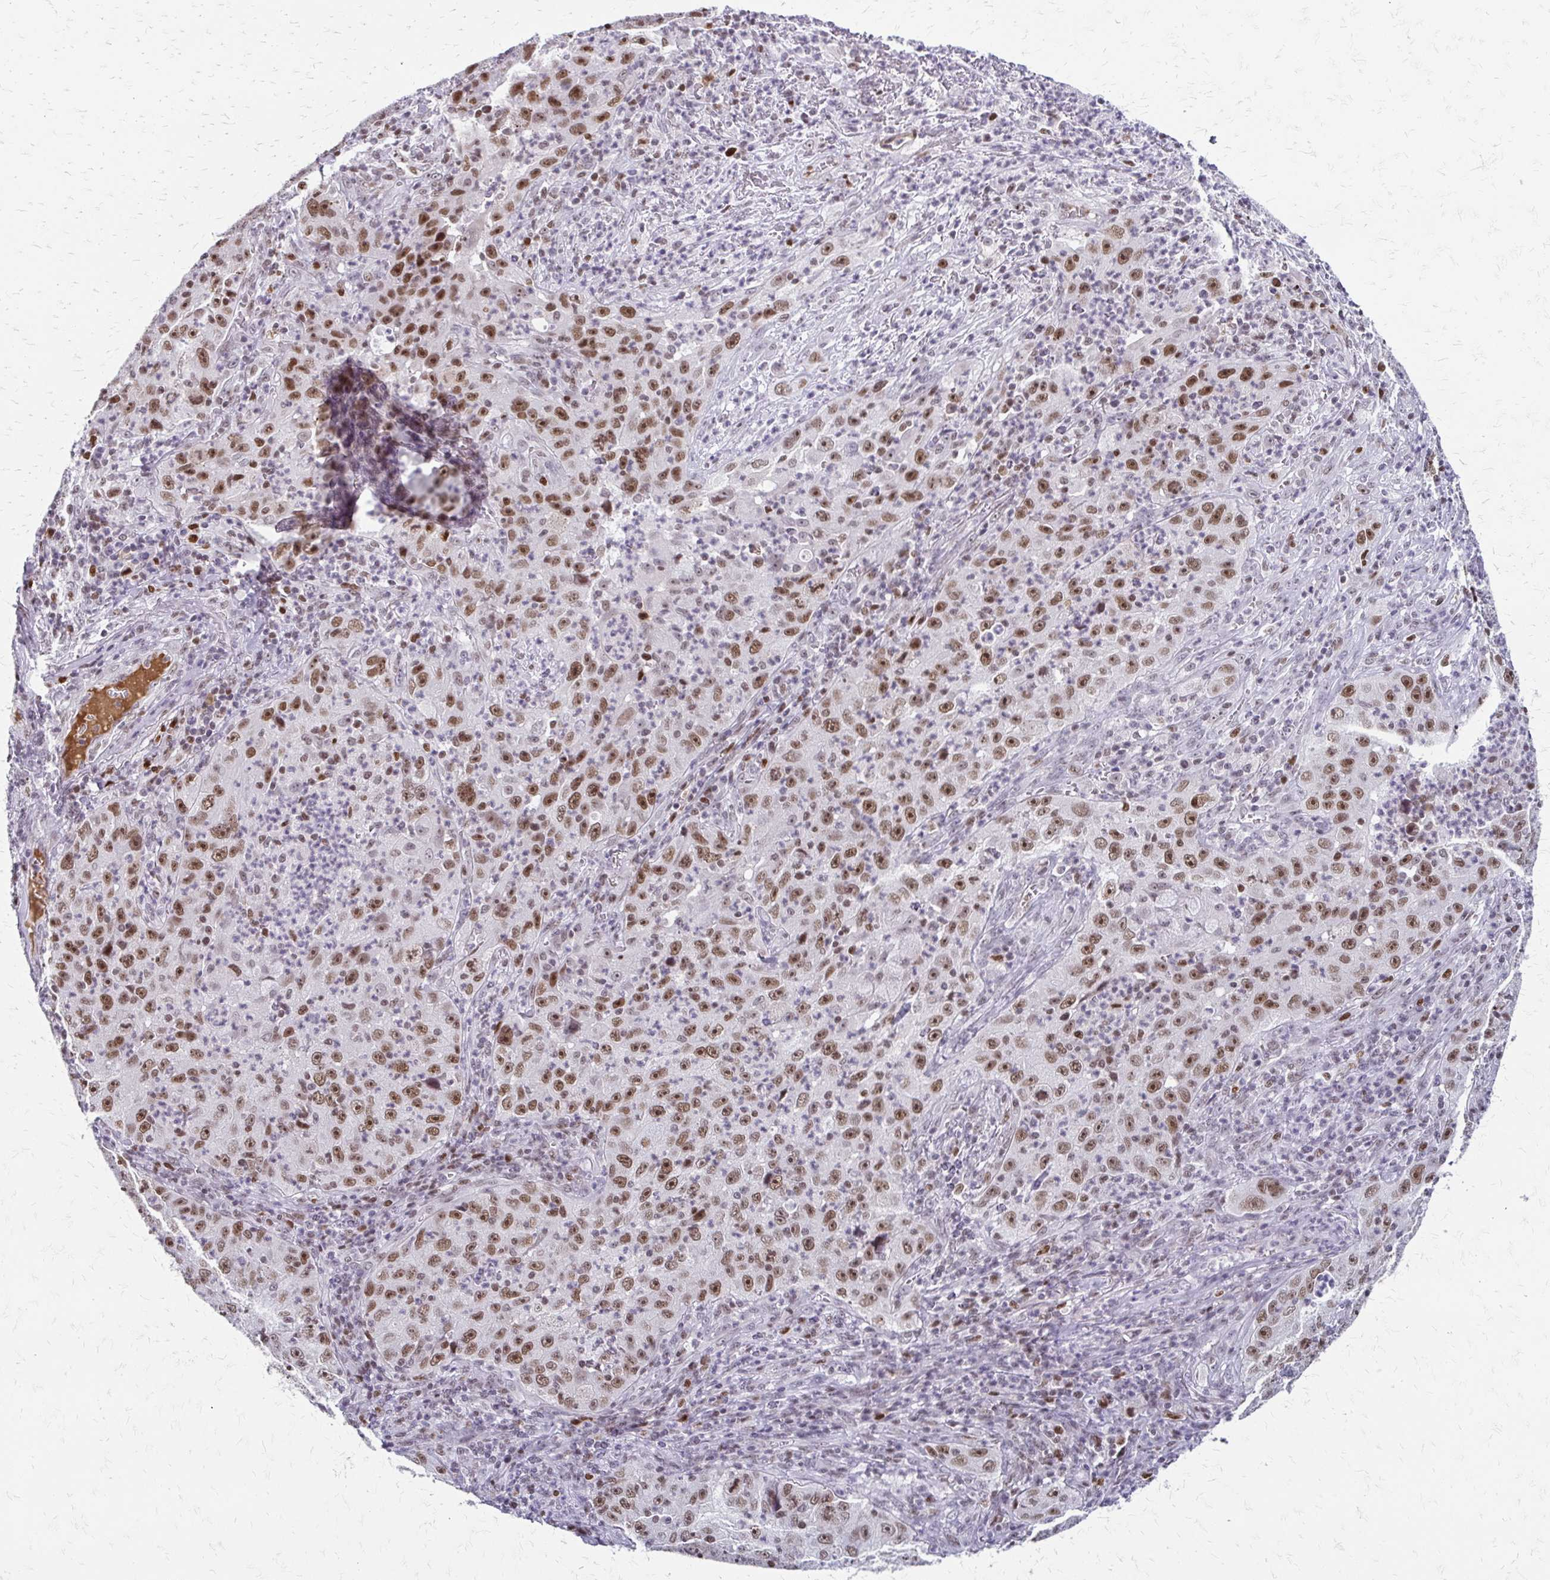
{"staining": {"intensity": "moderate", "quantity": "25%-75%", "location": "nuclear"}, "tissue": "lung cancer", "cell_type": "Tumor cells", "image_type": "cancer", "snomed": [{"axis": "morphology", "description": "Squamous cell carcinoma, NOS"}, {"axis": "topography", "description": "Lung"}], "caption": "There is medium levels of moderate nuclear positivity in tumor cells of lung squamous cell carcinoma, as demonstrated by immunohistochemical staining (brown color).", "gene": "EED", "patient": {"sex": "male", "age": 71}}